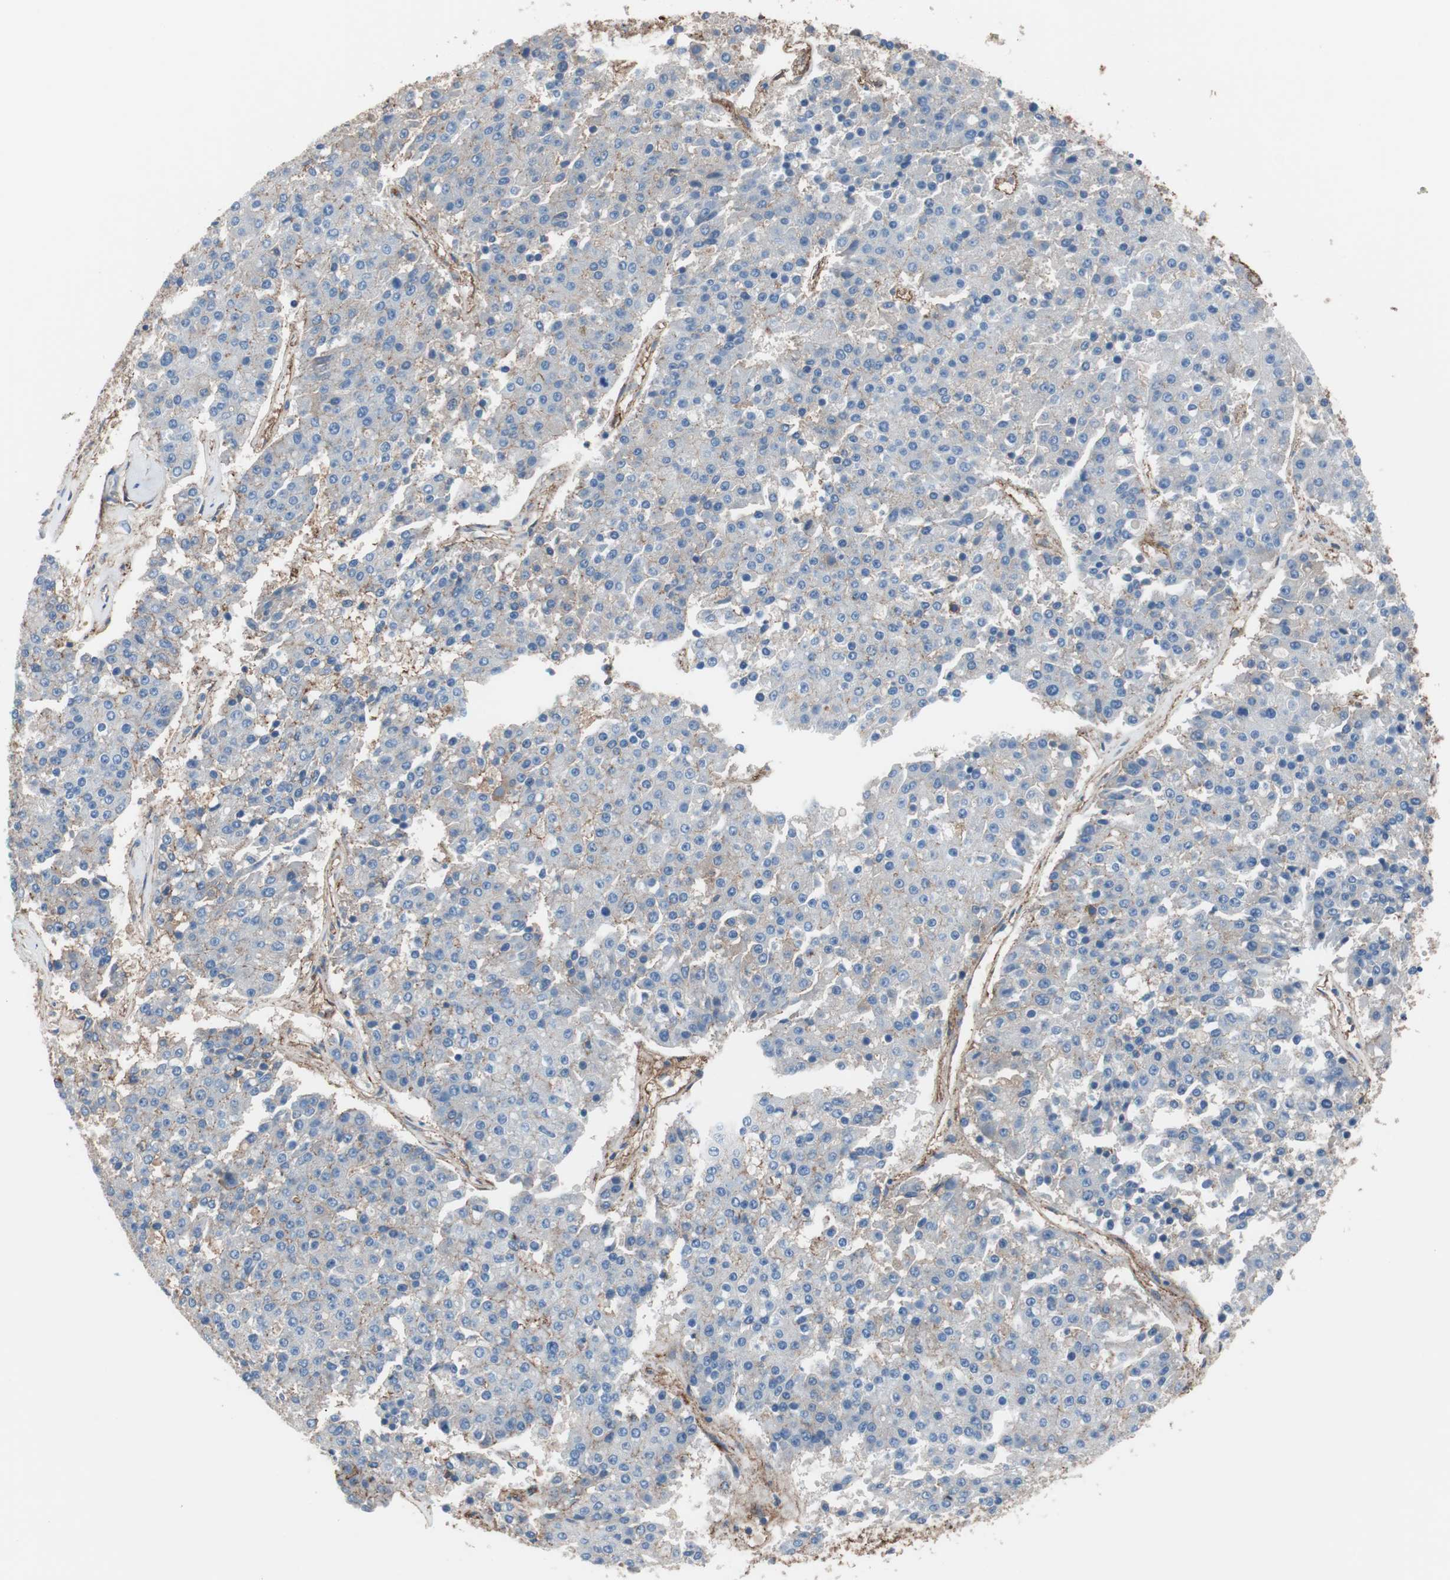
{"staining": {"intensity": "weak", "quantity": "25%-75%", "location": "cytoplasmic/membranous"}, "tissue": "pancreatic cancer", "cell_type": "Tumor cells", "image_type": "cancer", "snomed": [{"axis": "morphology", "description": "Adenocarcinoma, NOS"}, {"axis": "topography", "description": "Pancreas"}], "caption": "Immunohistochemical staining of pancreatic cancer (adenocarcinoma) exhibits low levels of weak cytoplasmic/membranous expression in approximately 25%-75% of tumor cells. (DAB (3,3'-diaminobenzidine) IHC, brown staining for protein, blue staining for nuclei).", "gene": "CD81", "patient": {"sex": "male", "age": 50}}